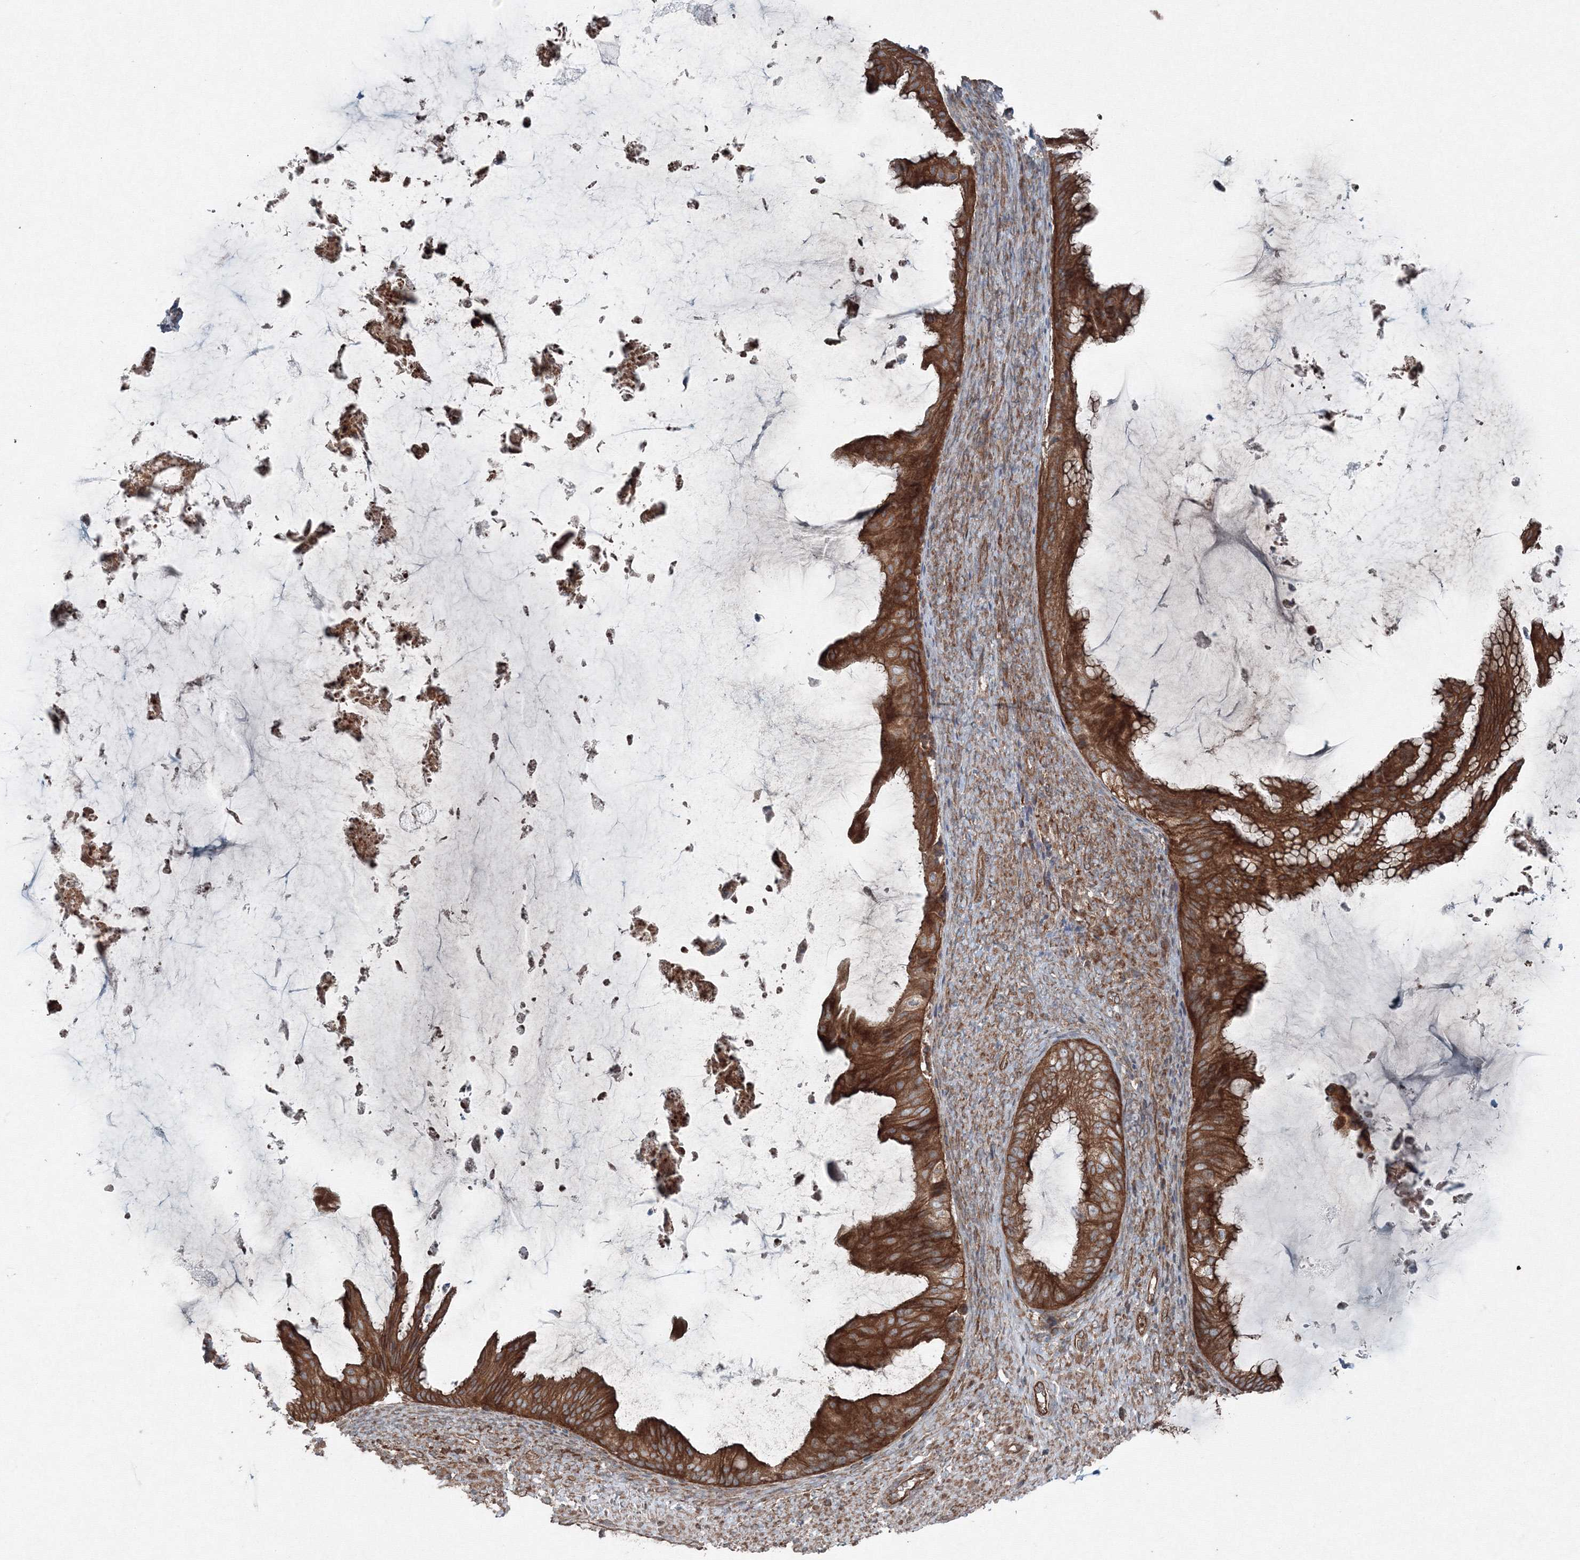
{"staining": {"intensity": "strong", "quantity": ">75%", "location": "cytoplasmic/membranous"}, "tissue": "ovarian cancer", "cell_type": "Tumor cells", "image_type": "cancer", "snomed": [{"axis": "morphology", "description": "Cystadenocarcinoma, mucinous, NOS"}, {"axis": "topography", "description": "Ovary"}], "caption": "DAB immunohistochemical staining of ovarian cancer (mucinous cystadenocarcinoma) displays strong cytoplasmic/membranous protein staining in approximately >75% of tumor cells.", "gene": "COPS7B", "patient": {"sex": "female", "age": 61}}